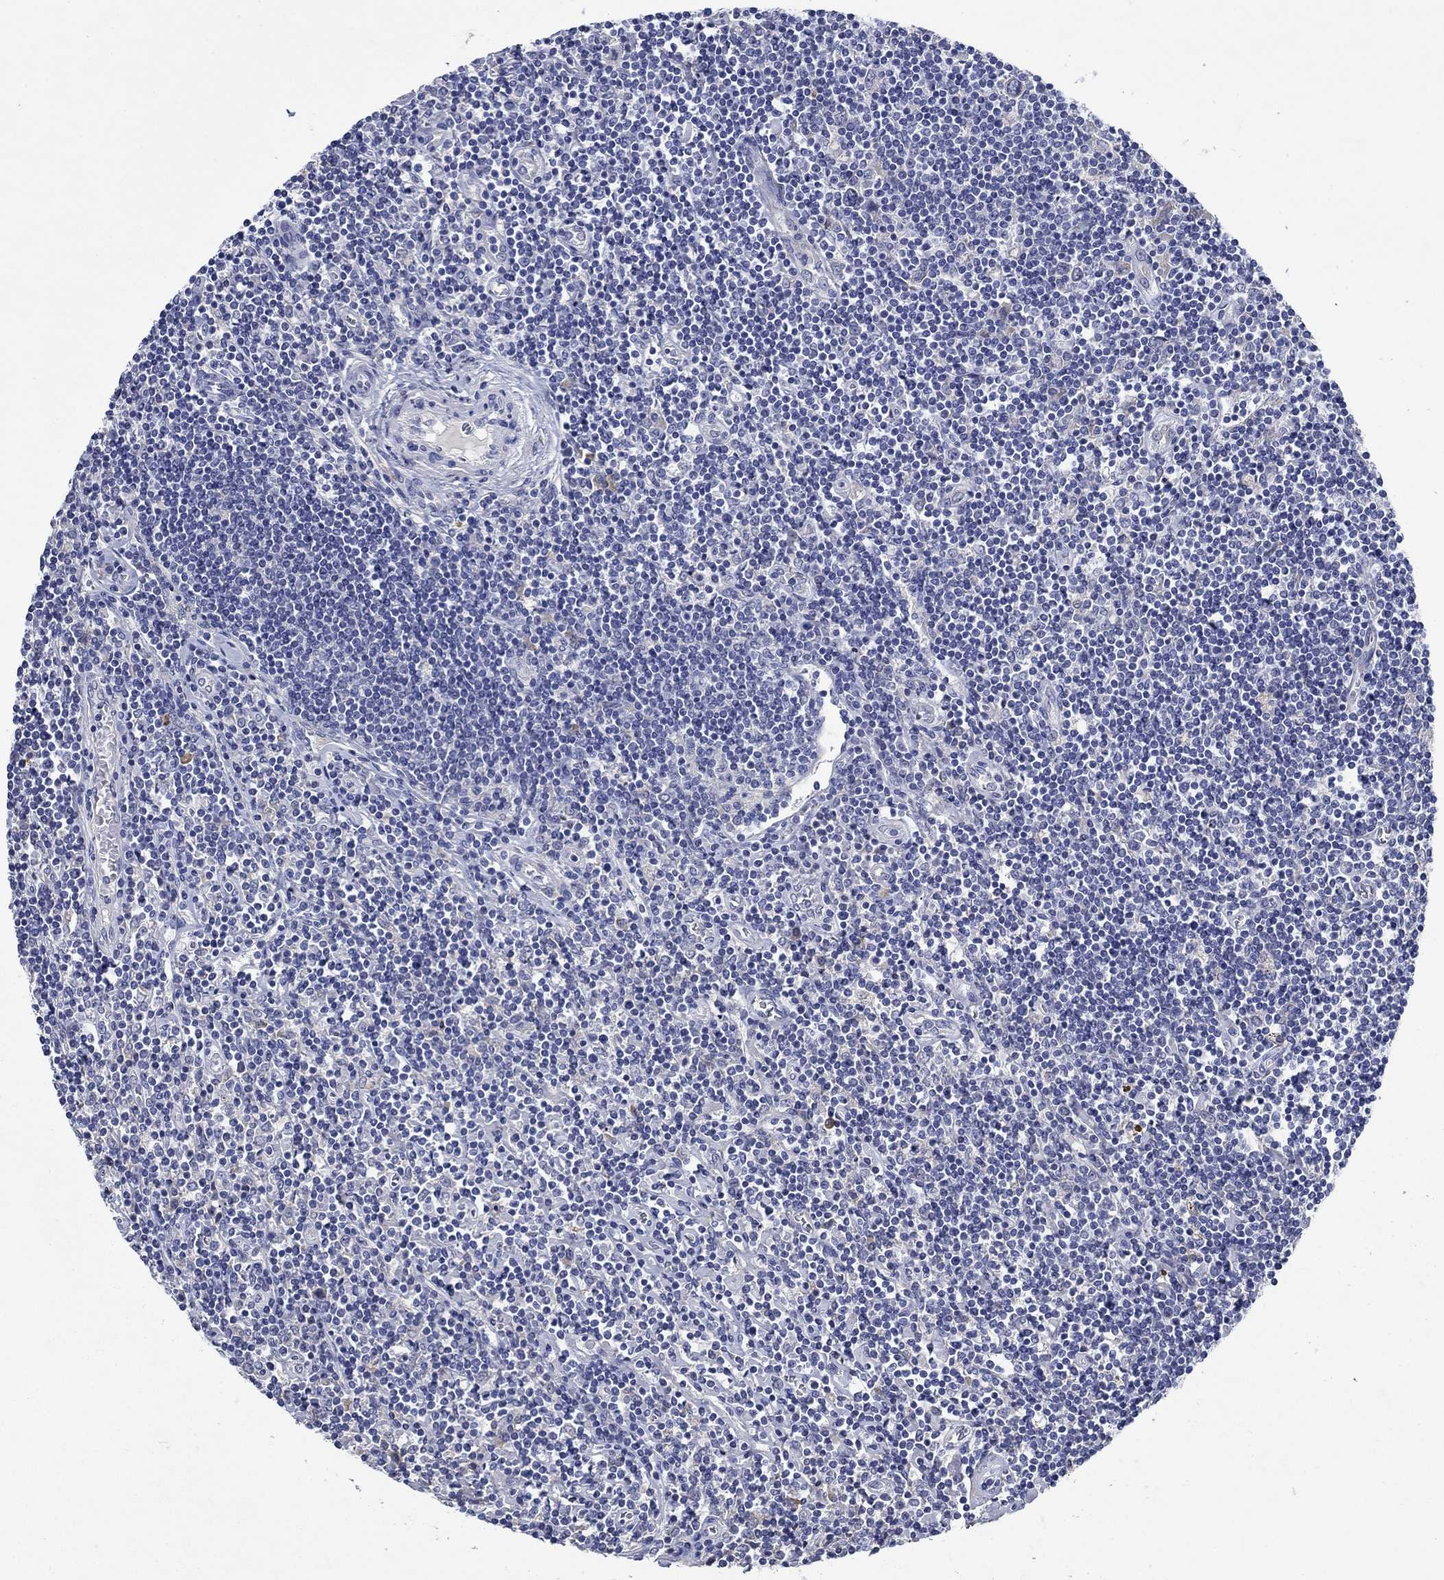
{"staining": {"intensity": "negative", "quantity": "none", "location": "none"}, "tissue": "lymphoma", "cell_type": "Tumor cells", "image_type": "cancer", "snomed": [{"axis": "morphology", "description": "Hodgkin's disease, NOS"}, {"axis": "topography", "description": "Lymph node"}], "caption": "Lymphoma was stained to show a protein in brown. There is no significant staining in tumor cells.", "gene": "SULT2B1", "patient": {"sex": "male", "age": 40}}